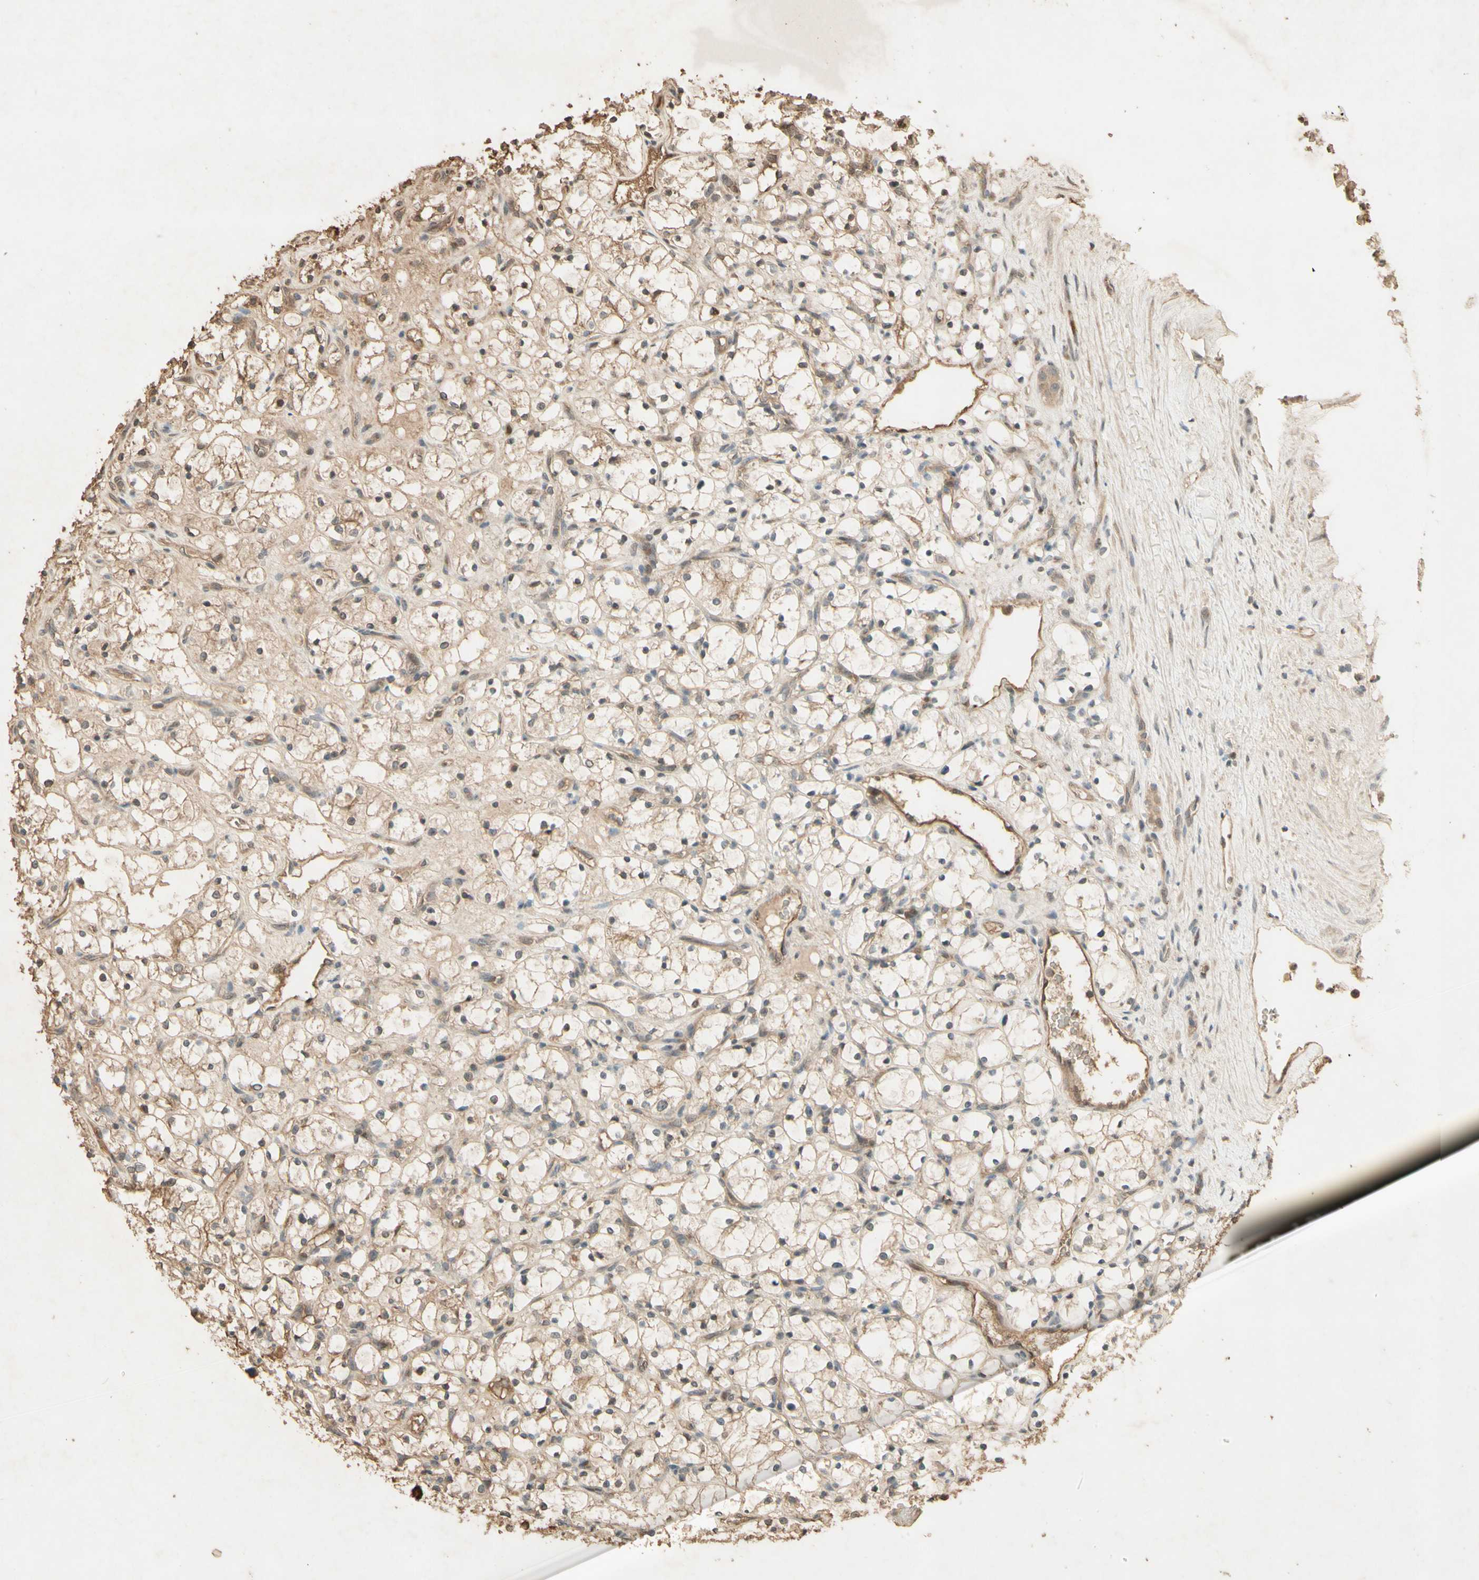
{"staining": {"intensity": "moderate", "quantity": ">75%", "location": "cytoplasmic/membranous"}, "tissue": "renal cancer", "cell_type": "Tumor cells", "image_type": "cancer", "snomed": [{"axis": "morphology", "description": "Adenocarcinoma, NOS"}, {"axis": "topography", "description": "Kidney"}], "caption": "A brown stain labels moderate cytoplasmic/membranous positivity of a protein in adenocarcinoma (renal) tumor cells.", "gene": "SMAD9", "patient": {"sex": "female", "age": 69}}